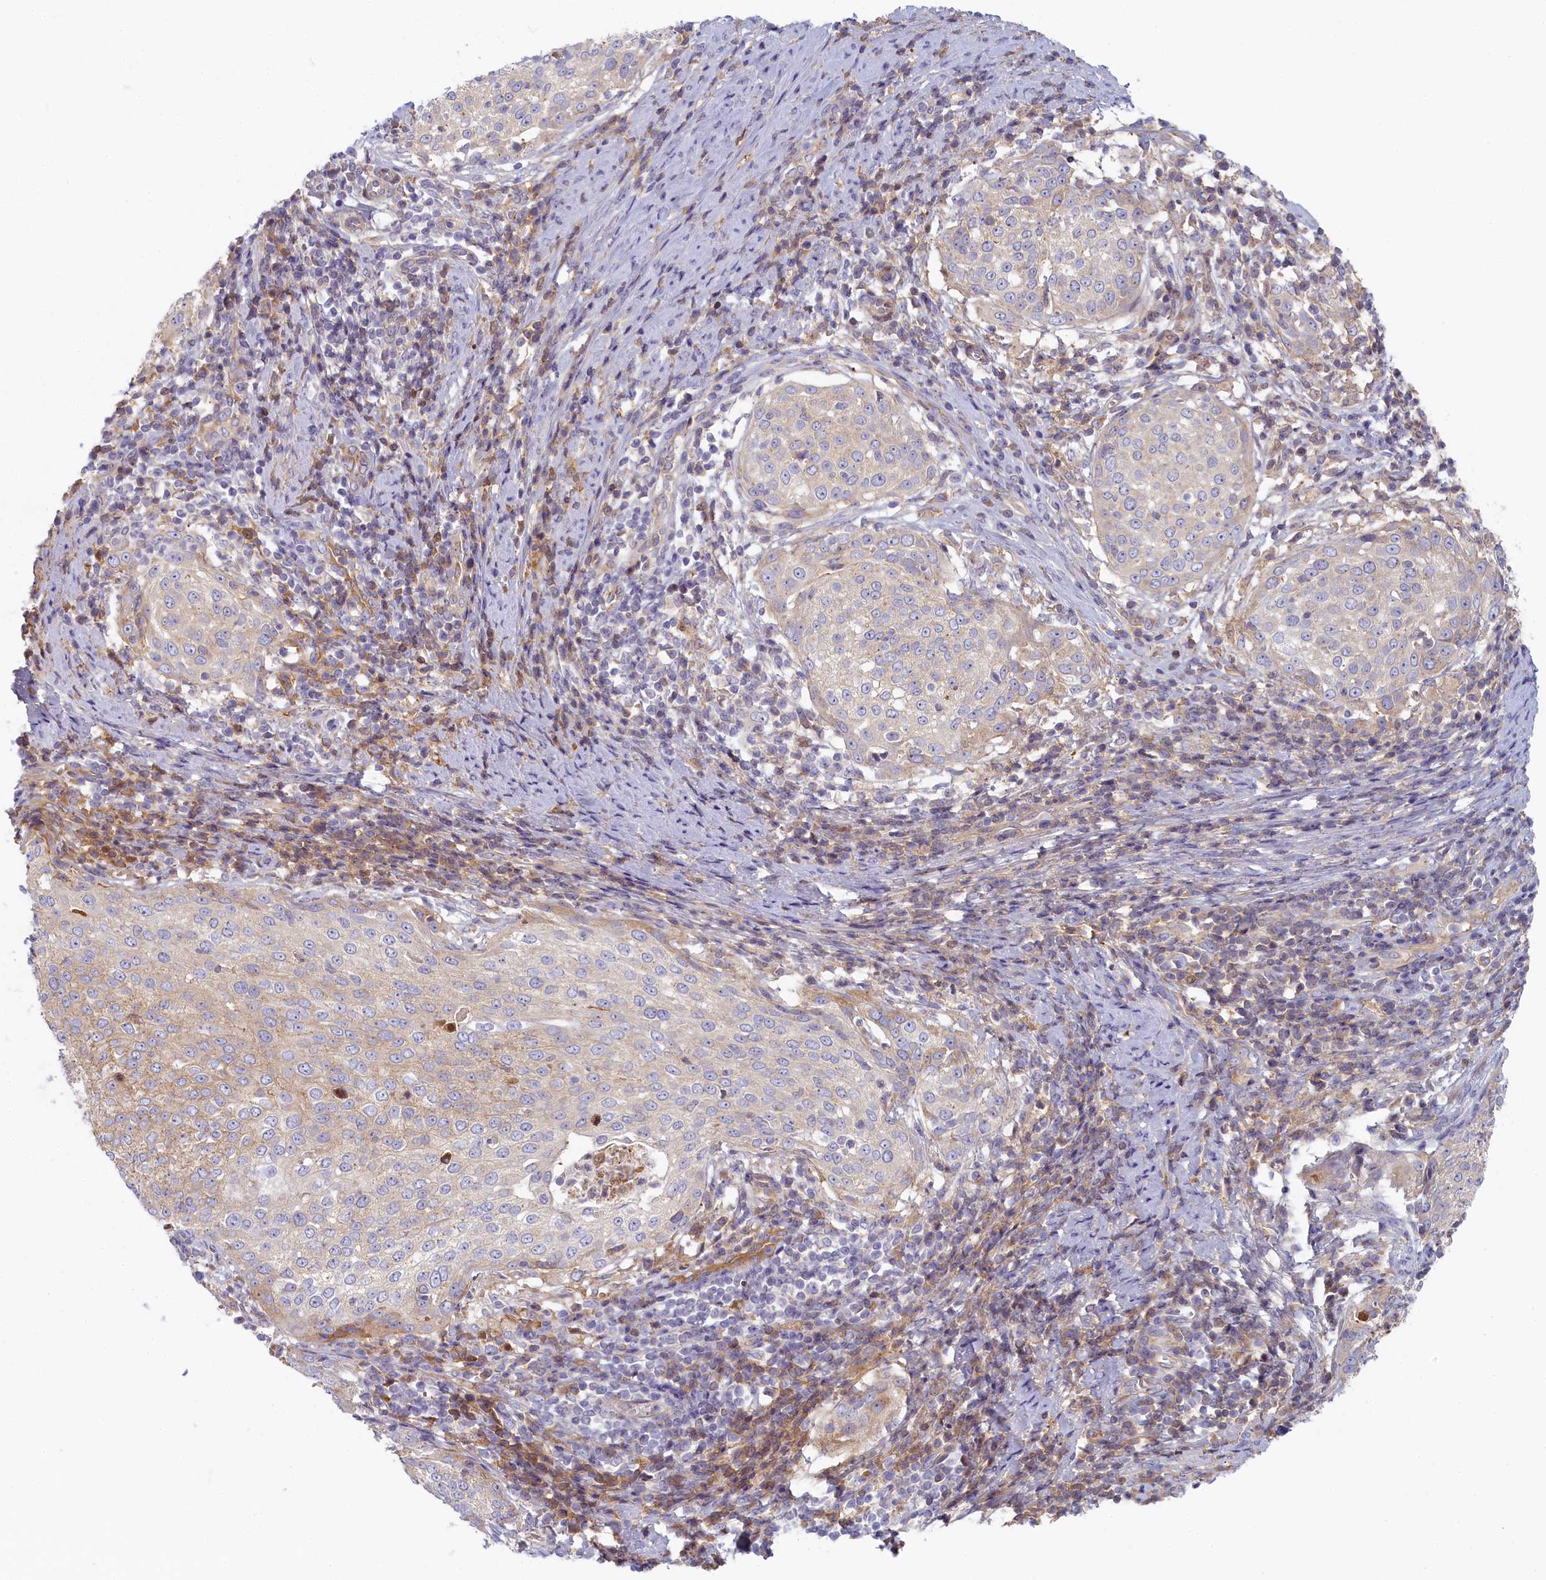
{"staining": {"intensity": "negative", "quantity": "none", "location": "none"}, "tissue": "cervical cancer", "cell_type": "Tumor cells", "image_type": "cancer", "snomed": [{"axis": "morphology", "description": "Squamous cell carcinoma, NOS"}, {"axis": "topography", "description": "Cervix"}], "caption": "There is no significant expression in tumor cells of cervical cancer.", "gene": "STX16", "patient": {"sex": "female", "age": 57}}